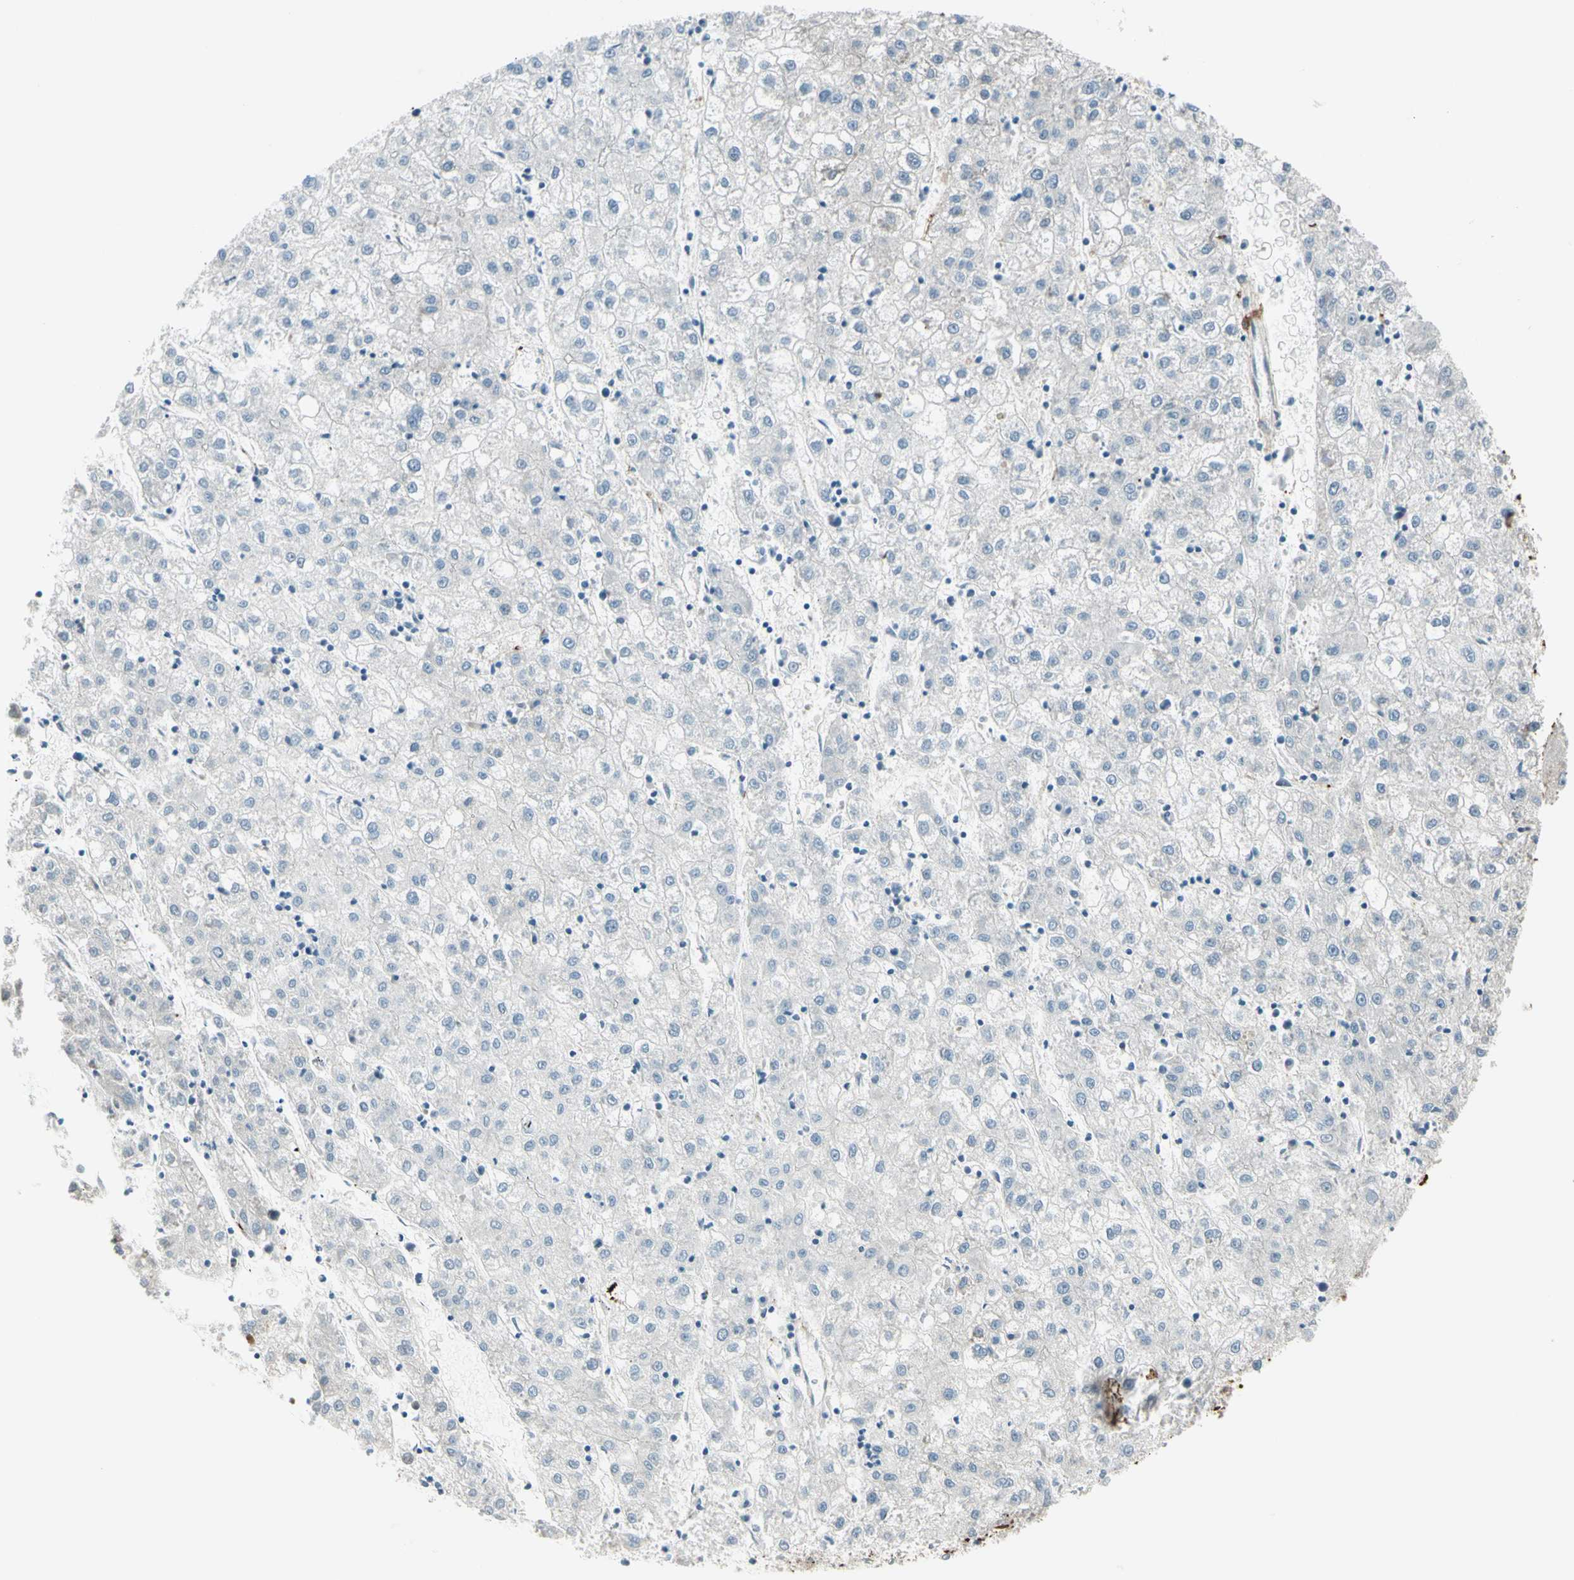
{"staining": {"intensity": "negative", "quantity": "none", "location": "none"}, "tissue": "liver cancer", "cell_type": "Tumor cells", "image_type": "cancer", "snomed": [{"axis": "morphology", "description": "Carcinoma, Hepatocellular, NOS"}, {"axis": "topography", "description": "Liver"}], "caption": "A high-resolution image shows immunohistochemistry (IHC) staining of liver cancer, which demonstrates no significant expression in tumor cells.", "gene": "CALD1", "patient": {"sex": "male", "age": 72}}